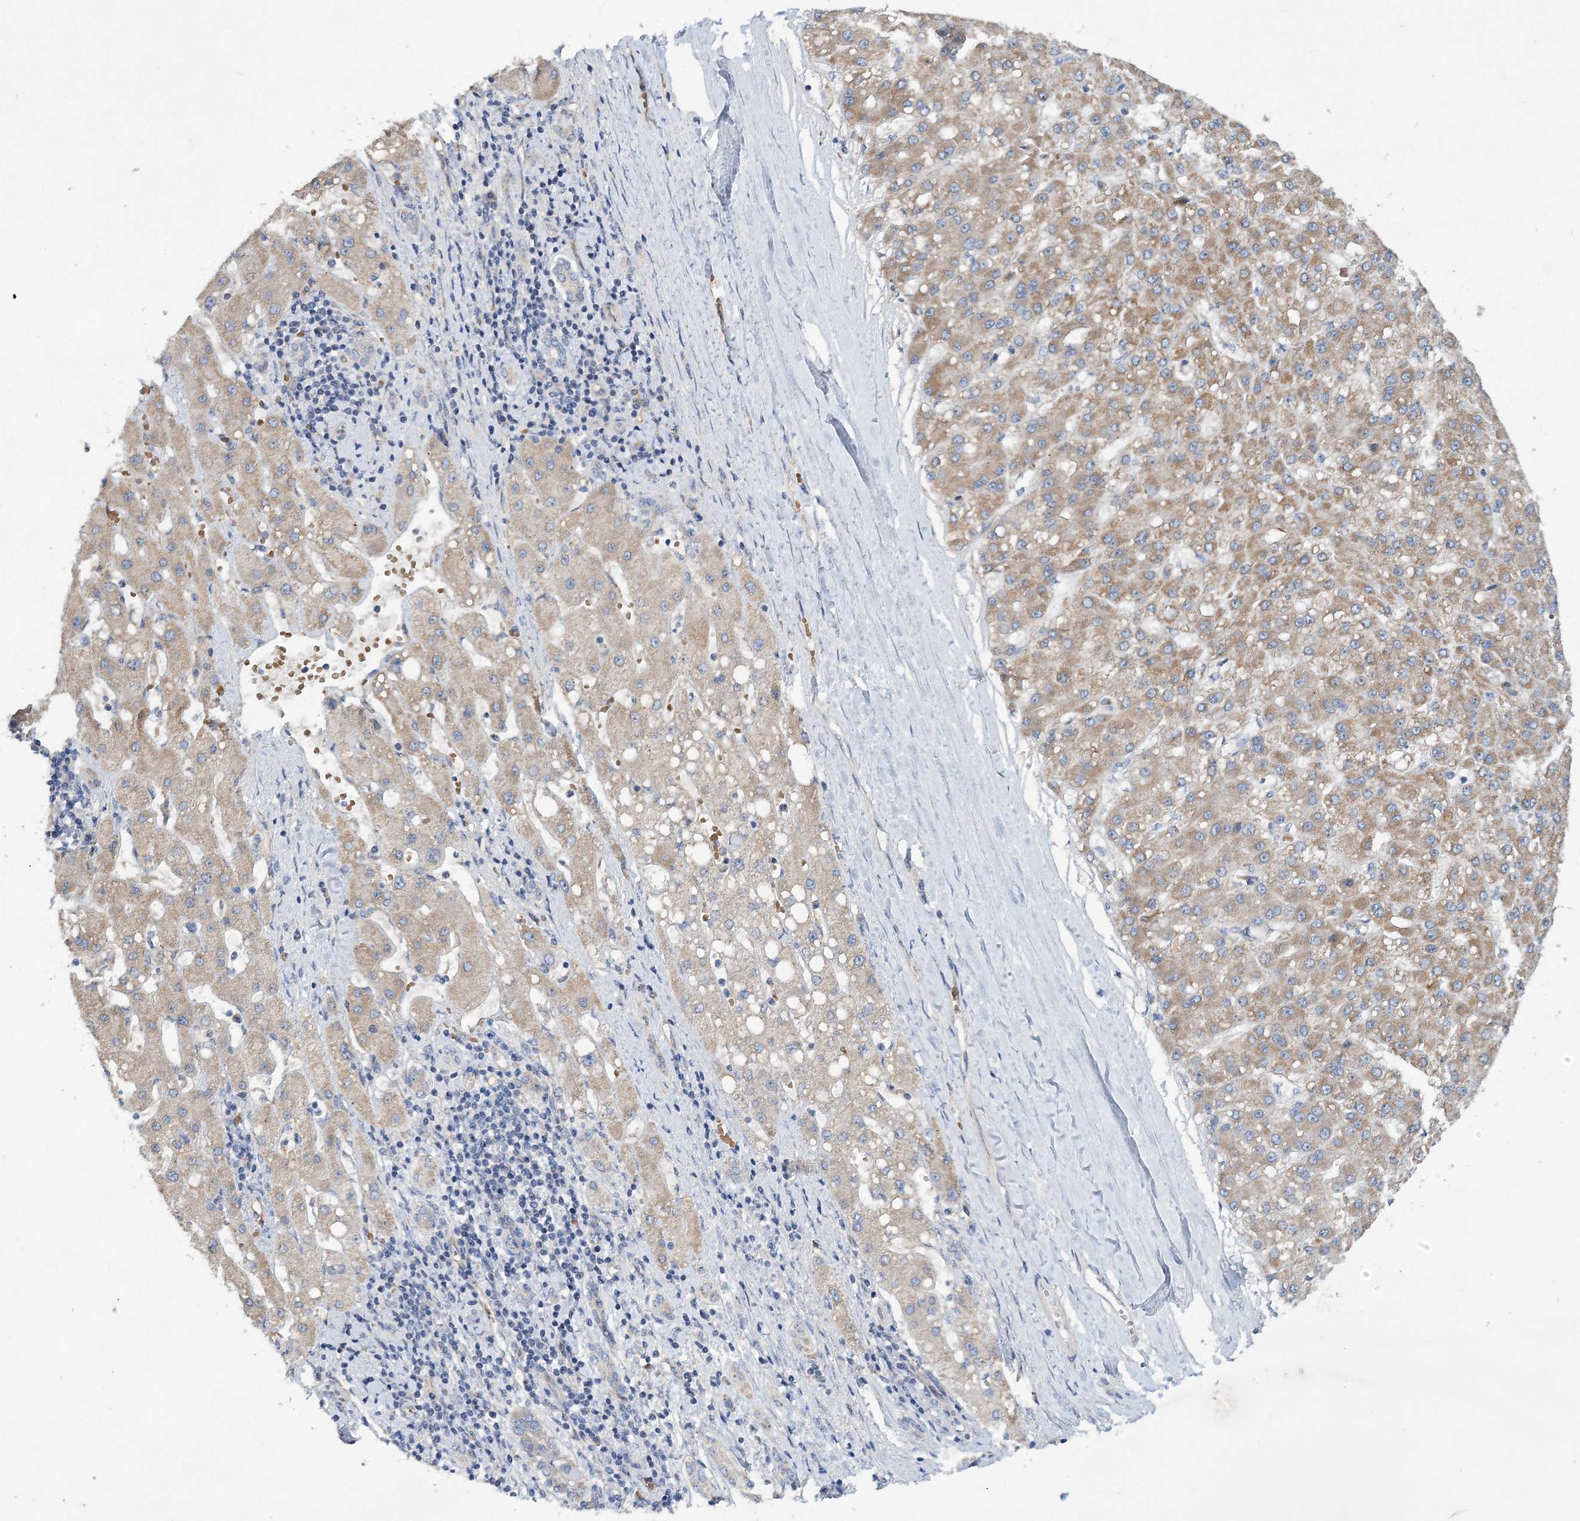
{"staining": {"intensity": "moderate", "quantity": ">75%", "location": "cytoplasmic/membranous"}, "tissue": "liver cancer", "cell_type": "Tumor cells", "image_type": "cancer", "snomed": [{"axis": "morphology", "description": "Carcinoma, Hepatocellular, NOS"}, {"axis": "topography", "description": "Liver"}], "caption": "Protein staining of liver cancer tissue shows moderate cytoplasmic/membranous staining in about >75% of tumor cells. Immunohistochemistry (ihc) stains the protein of interest in brown and the nuclei are stained blue.", "gene": "TRAPPC13", "patient": {"sex": "male", "age": 67}}